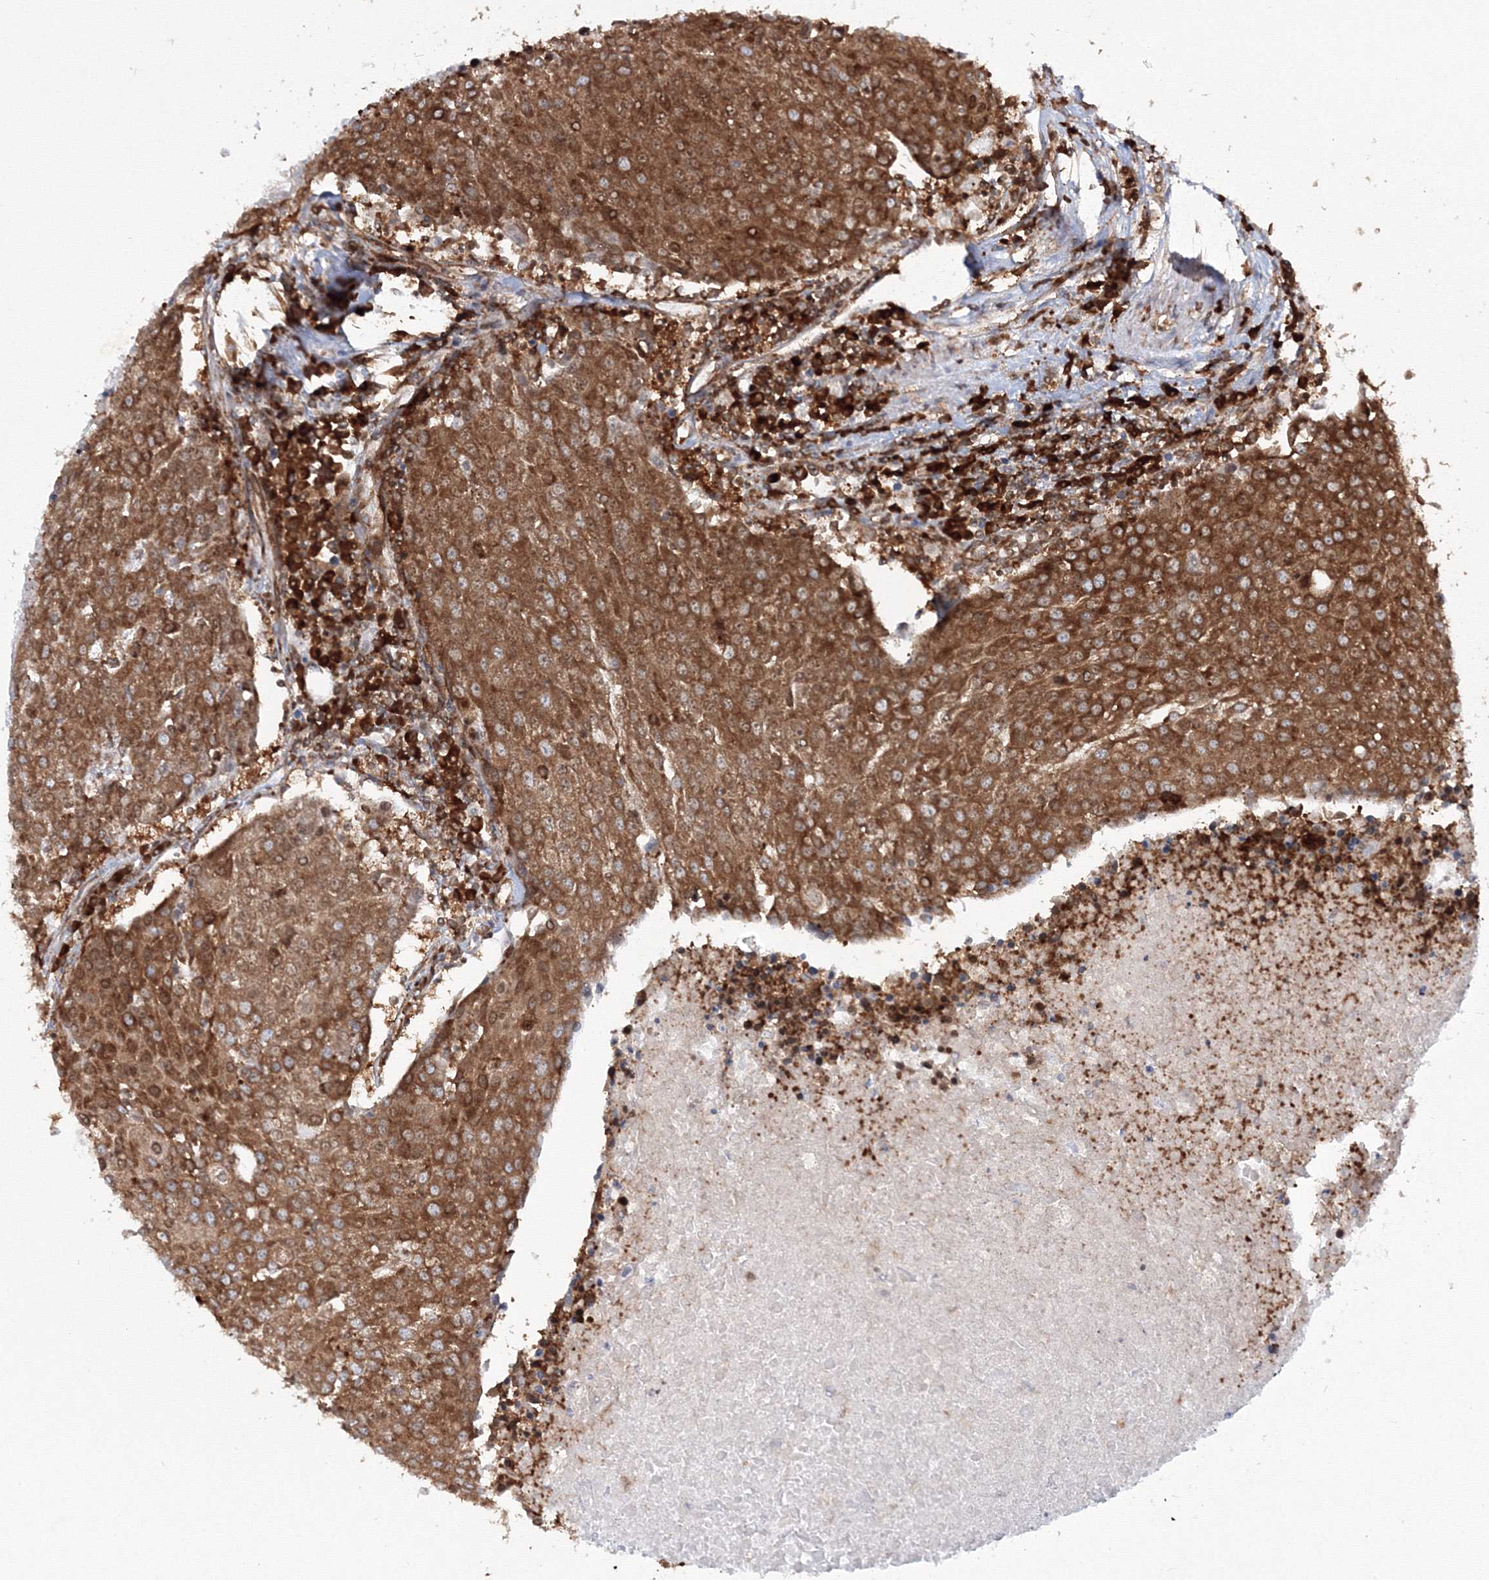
{"staining": {"intensity": "strong", "quantity": ">75%", "location": "cytoplasmic/membranous"}, "tissue": "urothelial cancer", "cell_type": "Tumor cells", "image_type": "cancer", "snomed": [{"axis": "morphology", "description": "Urothelial carcinoma, High grade"}, {"axis": "topography", "description": "Urinary bladder"}], "caption": "This is an image of immunohistochemistry (IHC) staining of urothelial carcinoma (high-grade), which shows strong staining in the cytoplasmic/membranous of tumor cells.", "gene": "HARS1", "patient": {"sex": "female", "age": 85}}